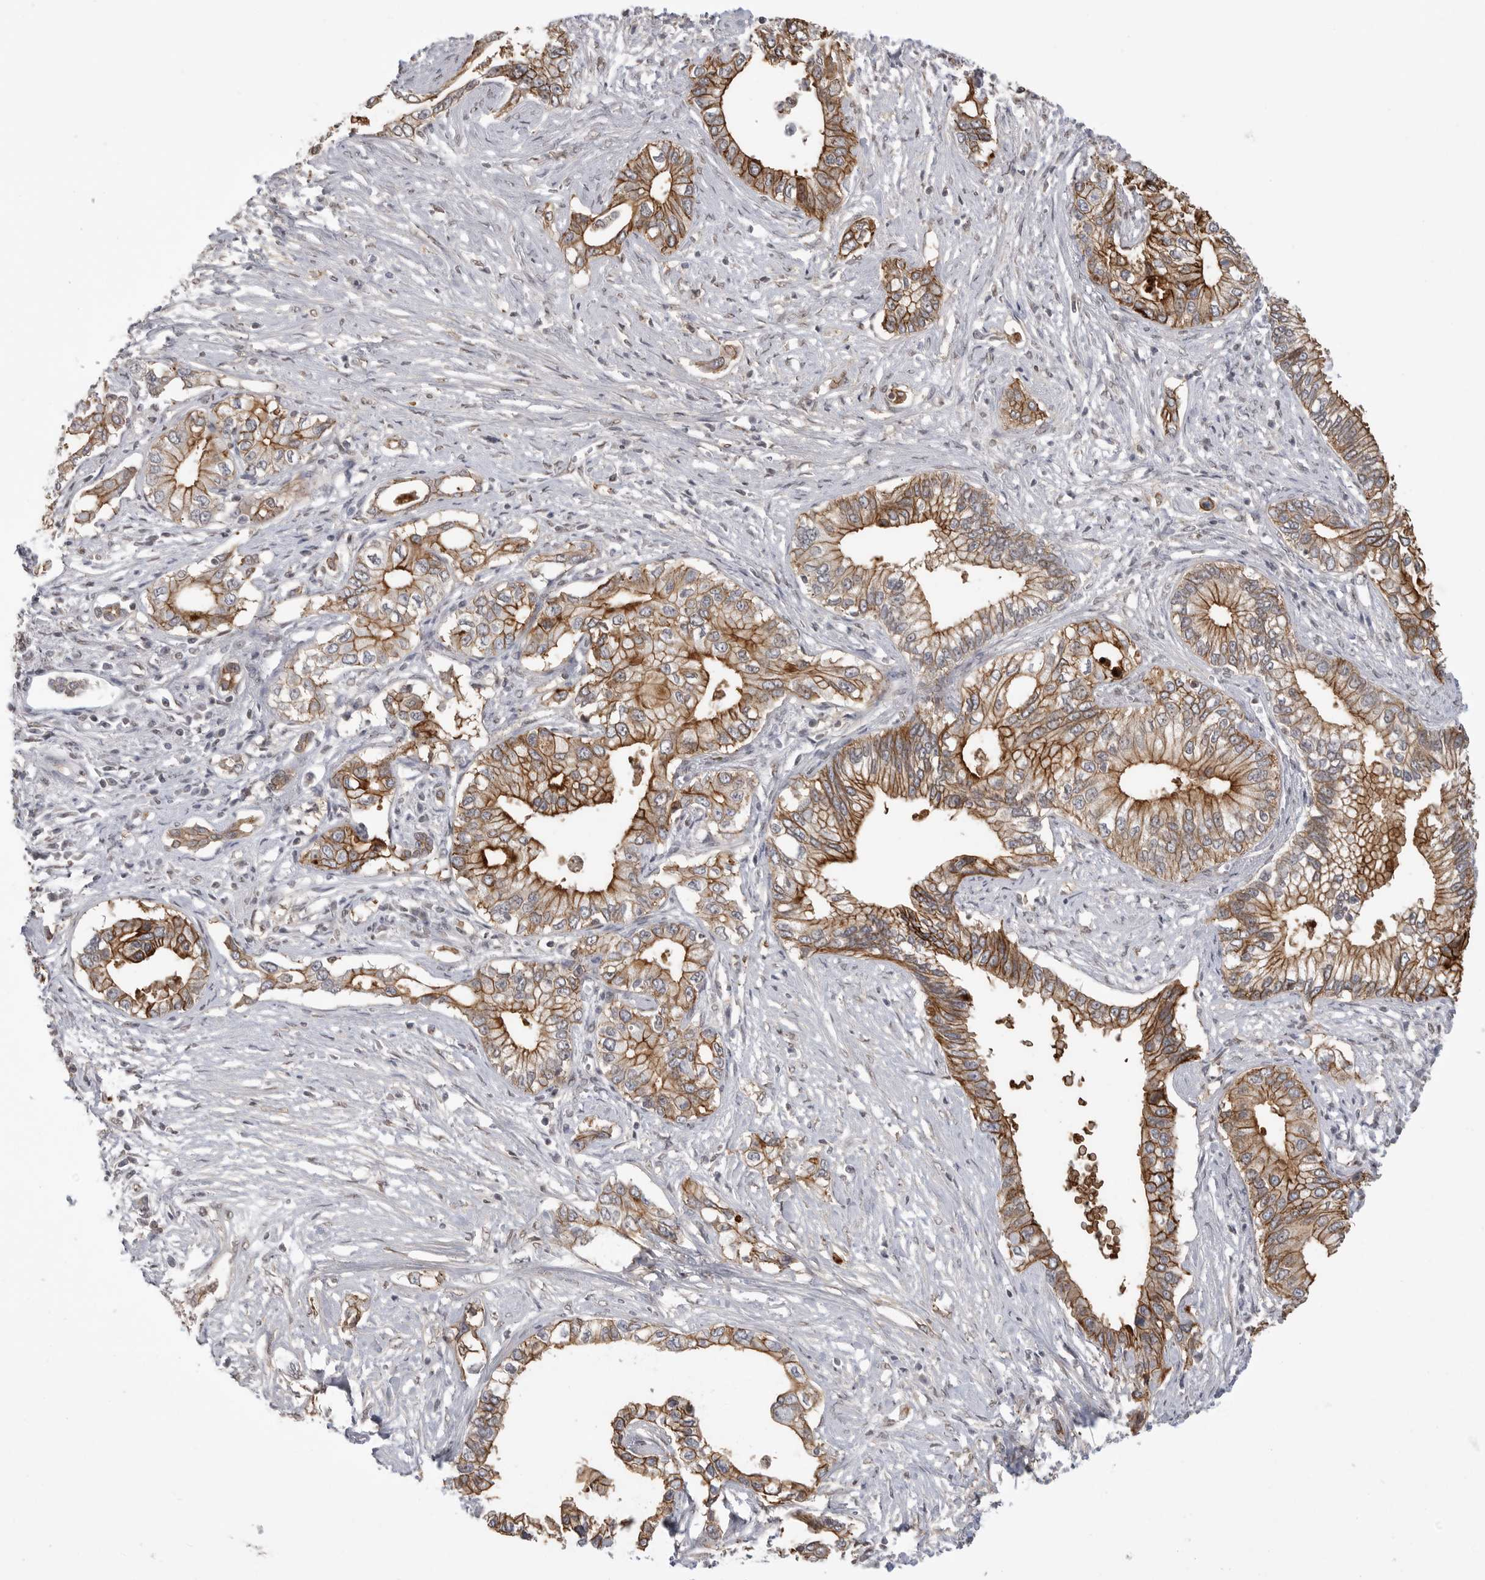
{"staining": {"intensity": "moderate", "quantity": ">75%", "location": "cytoplasmic/membranous"}, "tissue": "pancreatic cancer", "cell_type": "Tumor cells", "image_type": "cancer", "snomed": [{"axis": "morphology", "description": "Normal tissue, NOS"}, {"axis": "morphology", "description": "Adenocarcinoma, NOS"}, {"axis": "topography", "description": "Pancreas"}, {"axis": "topography", "description": "Peripheral nerve tissue"}], "caption": "Immunohistochemical staining of human adenocarcinoma (pancreatic) shows moderate cytoplasmic/membranous protein expression in approximately >75% of tumor cells. The protein is stained brown, and the nuclei are stained in blue (DAB IHC with brightfield microscopy, high magnification).", "gene": "NECTIN1", "patient": {"sex": "male", "age": 59}}